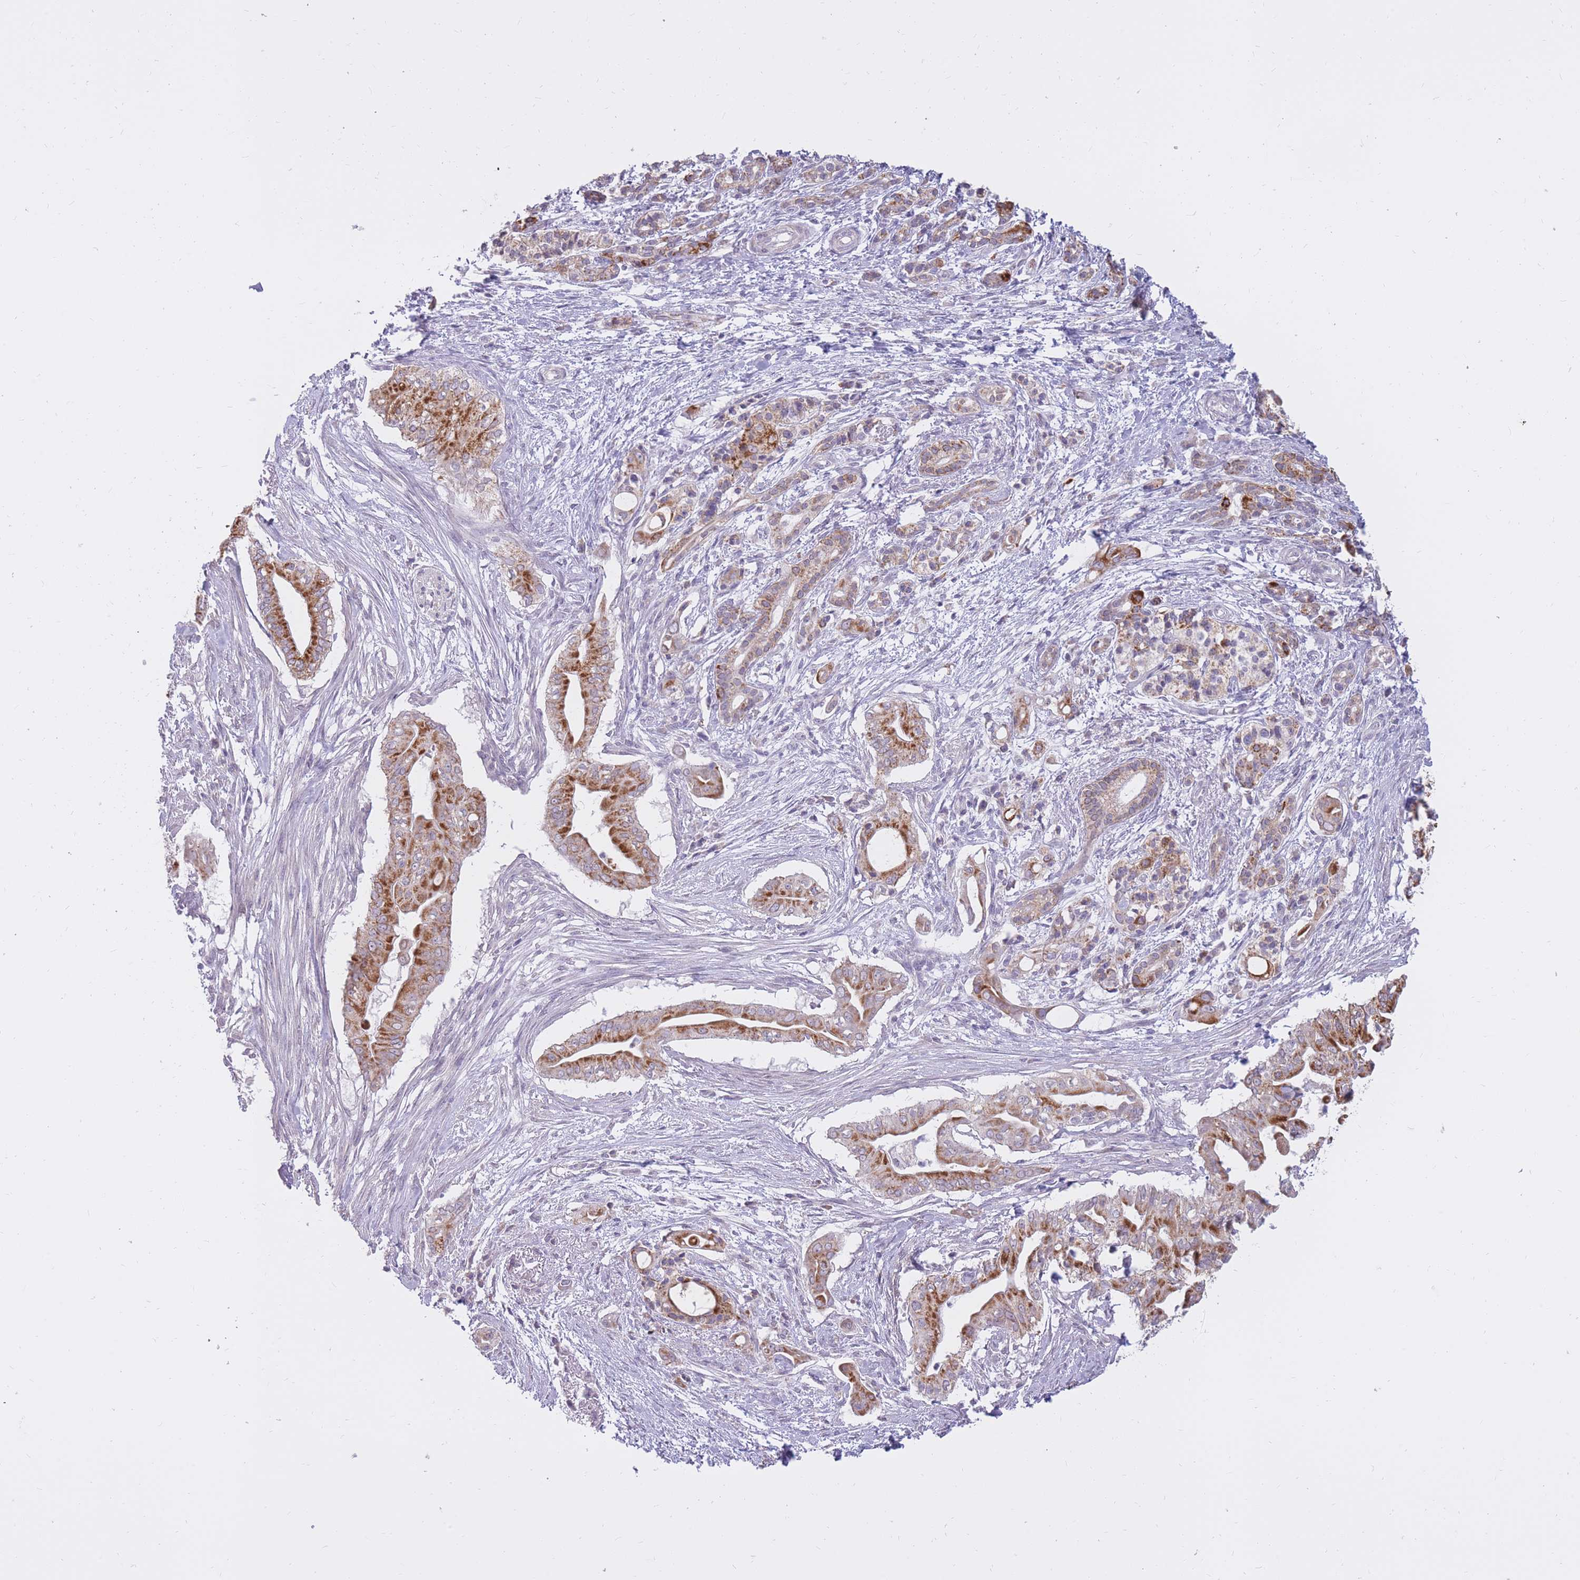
{"staining": {"intensity": "moderate", "quantity": "25%-75%", "location": "cytoplasmic/membranous"}, "tissue": "pancreatic cancer", "cell_type": "Tumor cells", "image_type": "cancer", "snomed": [{"axis": "morphology", "description": "Adenocarcinoma, NOS"}, {"axis": "topography", "description": "Pancreas"}], "caption": "This image exhibits immunohistochemistry (IHC) staining of human pancreatic cancer, with medium moderate cytoplasmic/membranous staining in approximately 25%-75% of tumor cells.", "gene": "RNF170", "patient": {"sex": "male", "age": 71}}